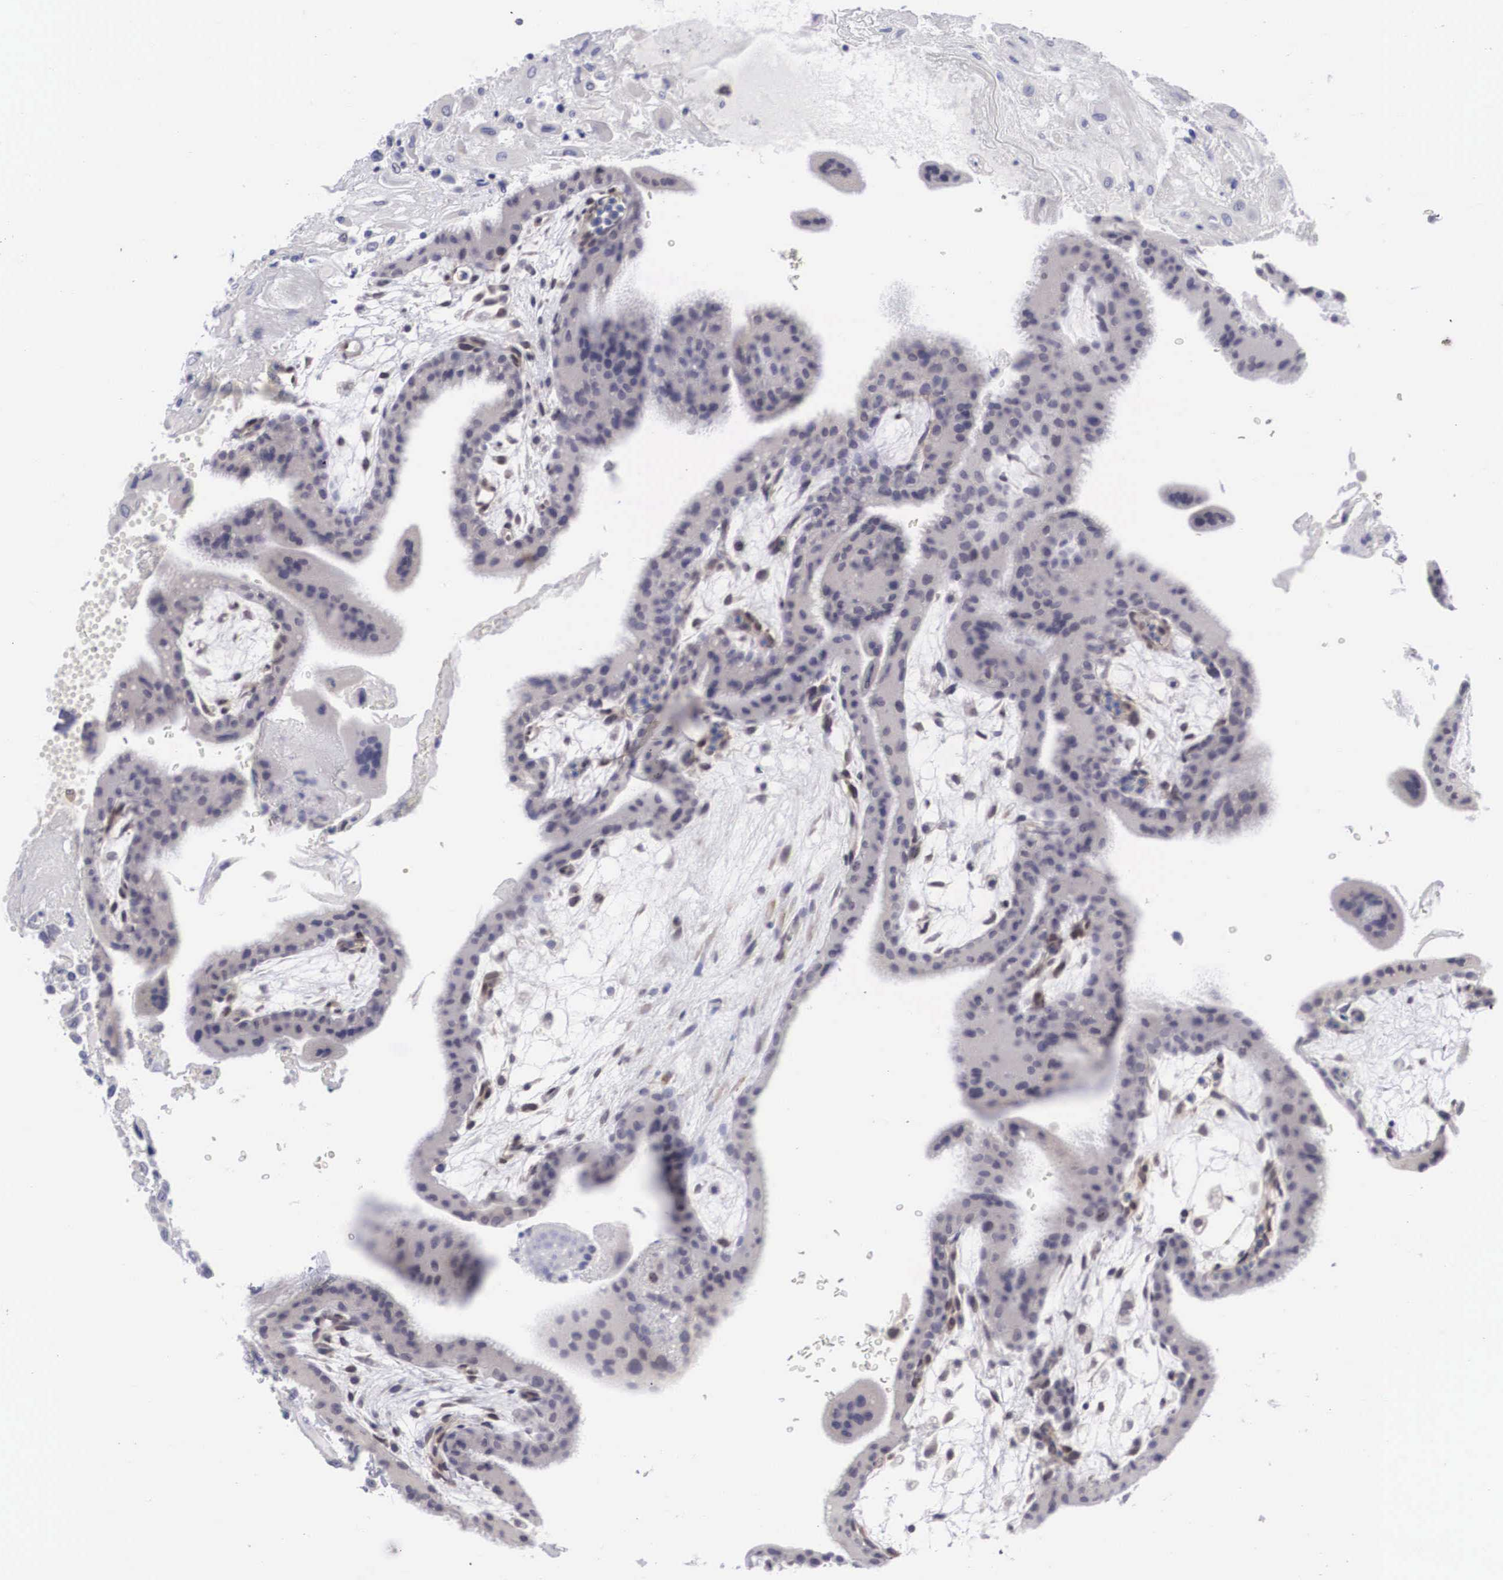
{"staining": {"intensity": "negative", "quantity": "none", "location": "none"}, "tissue": "placenta", "cell_type": "Decidual cells", "image_type": "normal", "snomed": [{"axis": "morphology", "description": "Normal tissue, NOS"}, {"axis": "topography", "description": "Placenta"}], "caption": "The histopathology image shows no significant staining in decidual cells of placenta. The staining was performed using DAB (3,3'-diaminobenzidine) to visualize the protein expression in brown, while the nuclei were stained in blue with hematoxylin (Magnification: 20x).", "gene": "SOX11", "patient": {"sex": "female", "age": 35}}